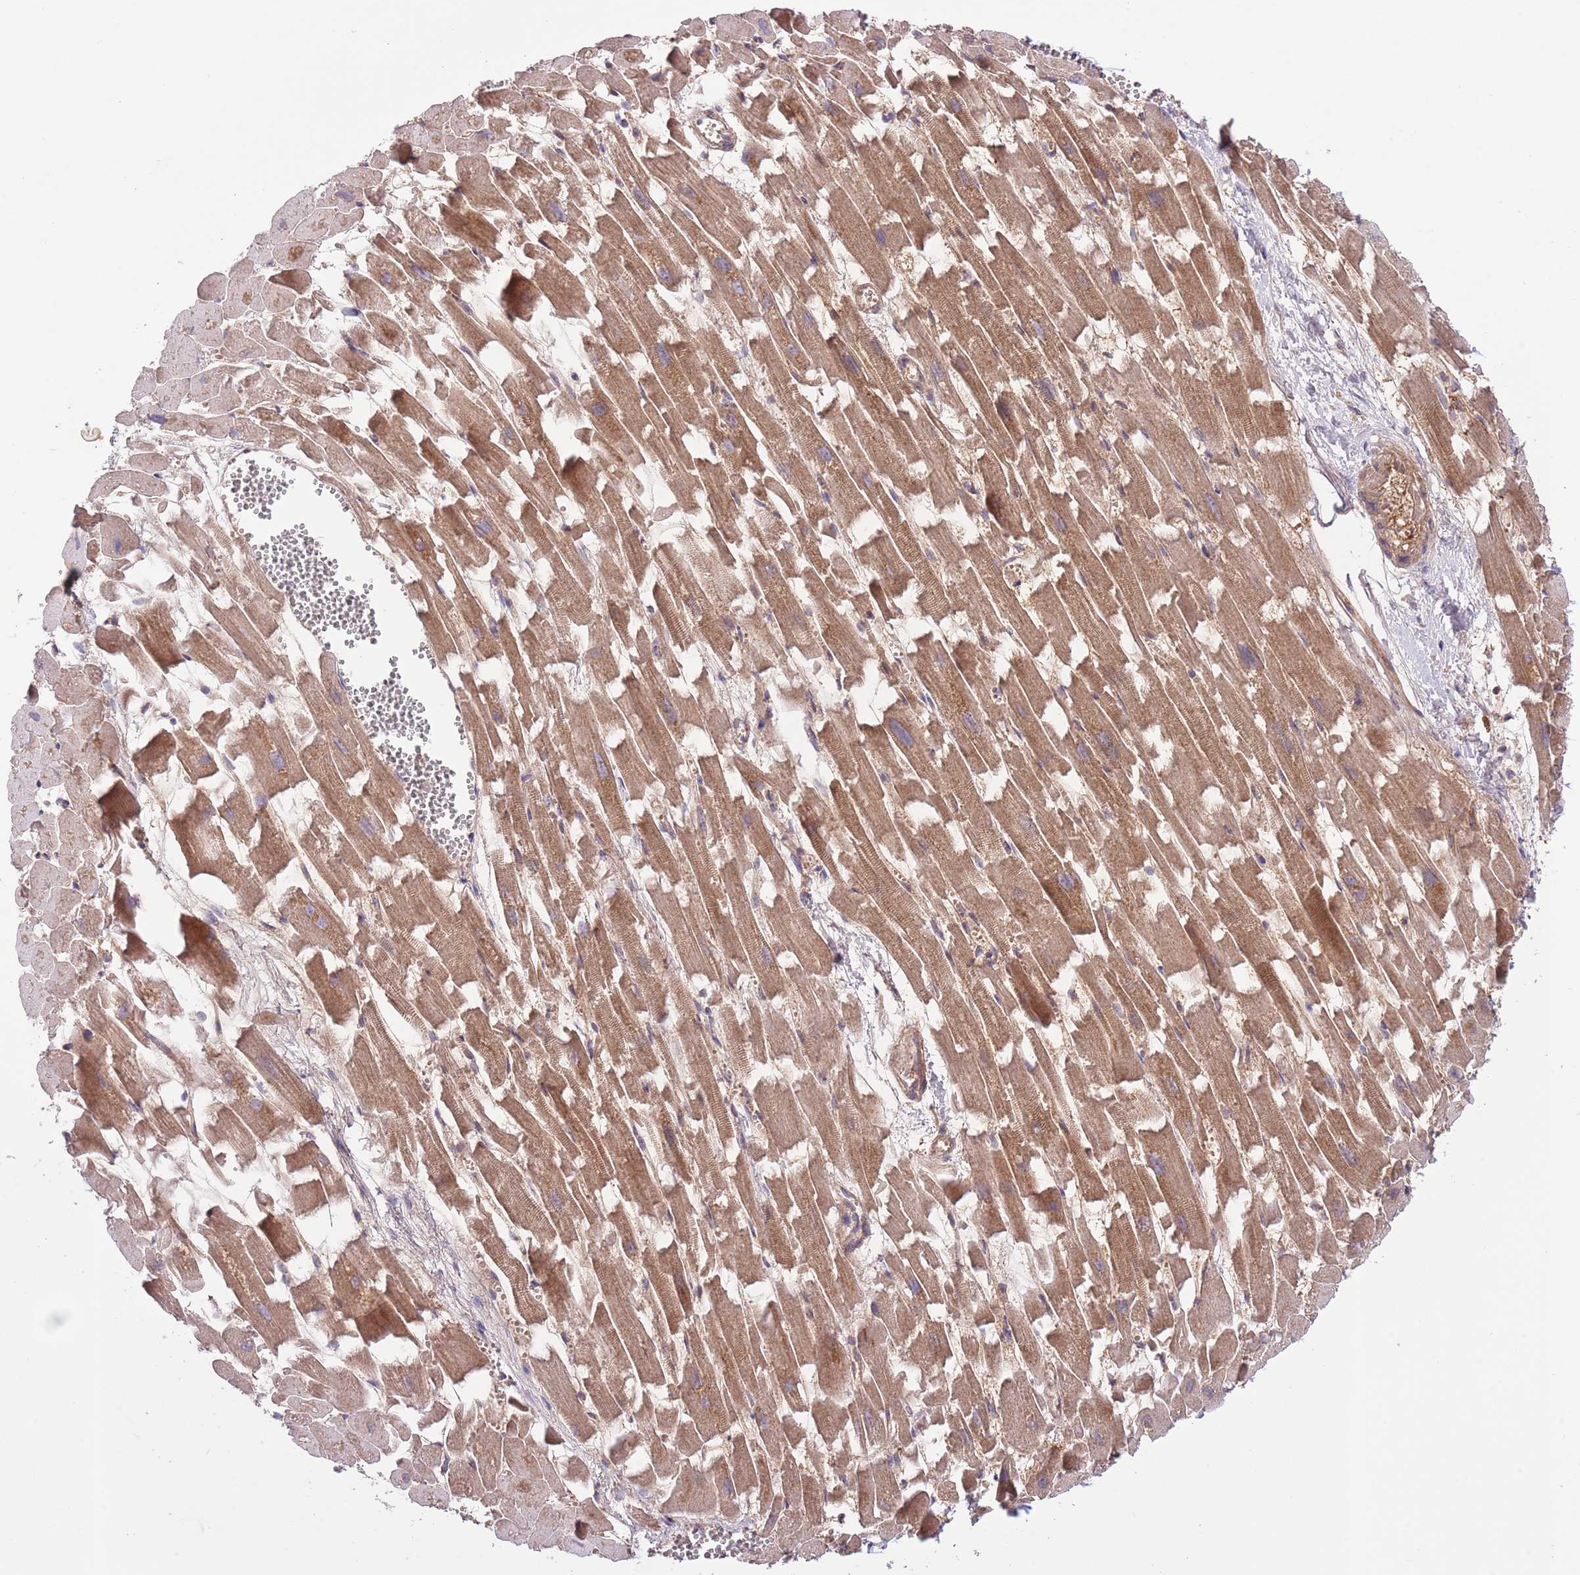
{"staining": {"intensity": "moderate", "quantity": ">75%", "location": "cytoplasmic/membranous"}, "tissue": "heart muscle", "cell_type": "Cardiomyocytes", "image_type": "normal", "snomed": [{"axis": "morphology", "description": "Normal tissue, NOS"}, {"axis": "topography", "description": "Heart"}], "caption": "Heart muscle stained with immunohistochemistry (IHC) demonstrates moderate cytoplasmic/membranous staining in about >75% of cardiomyocytes.", "gene": "HDHD2", "patient": {"sex": "female", "age": 64}}